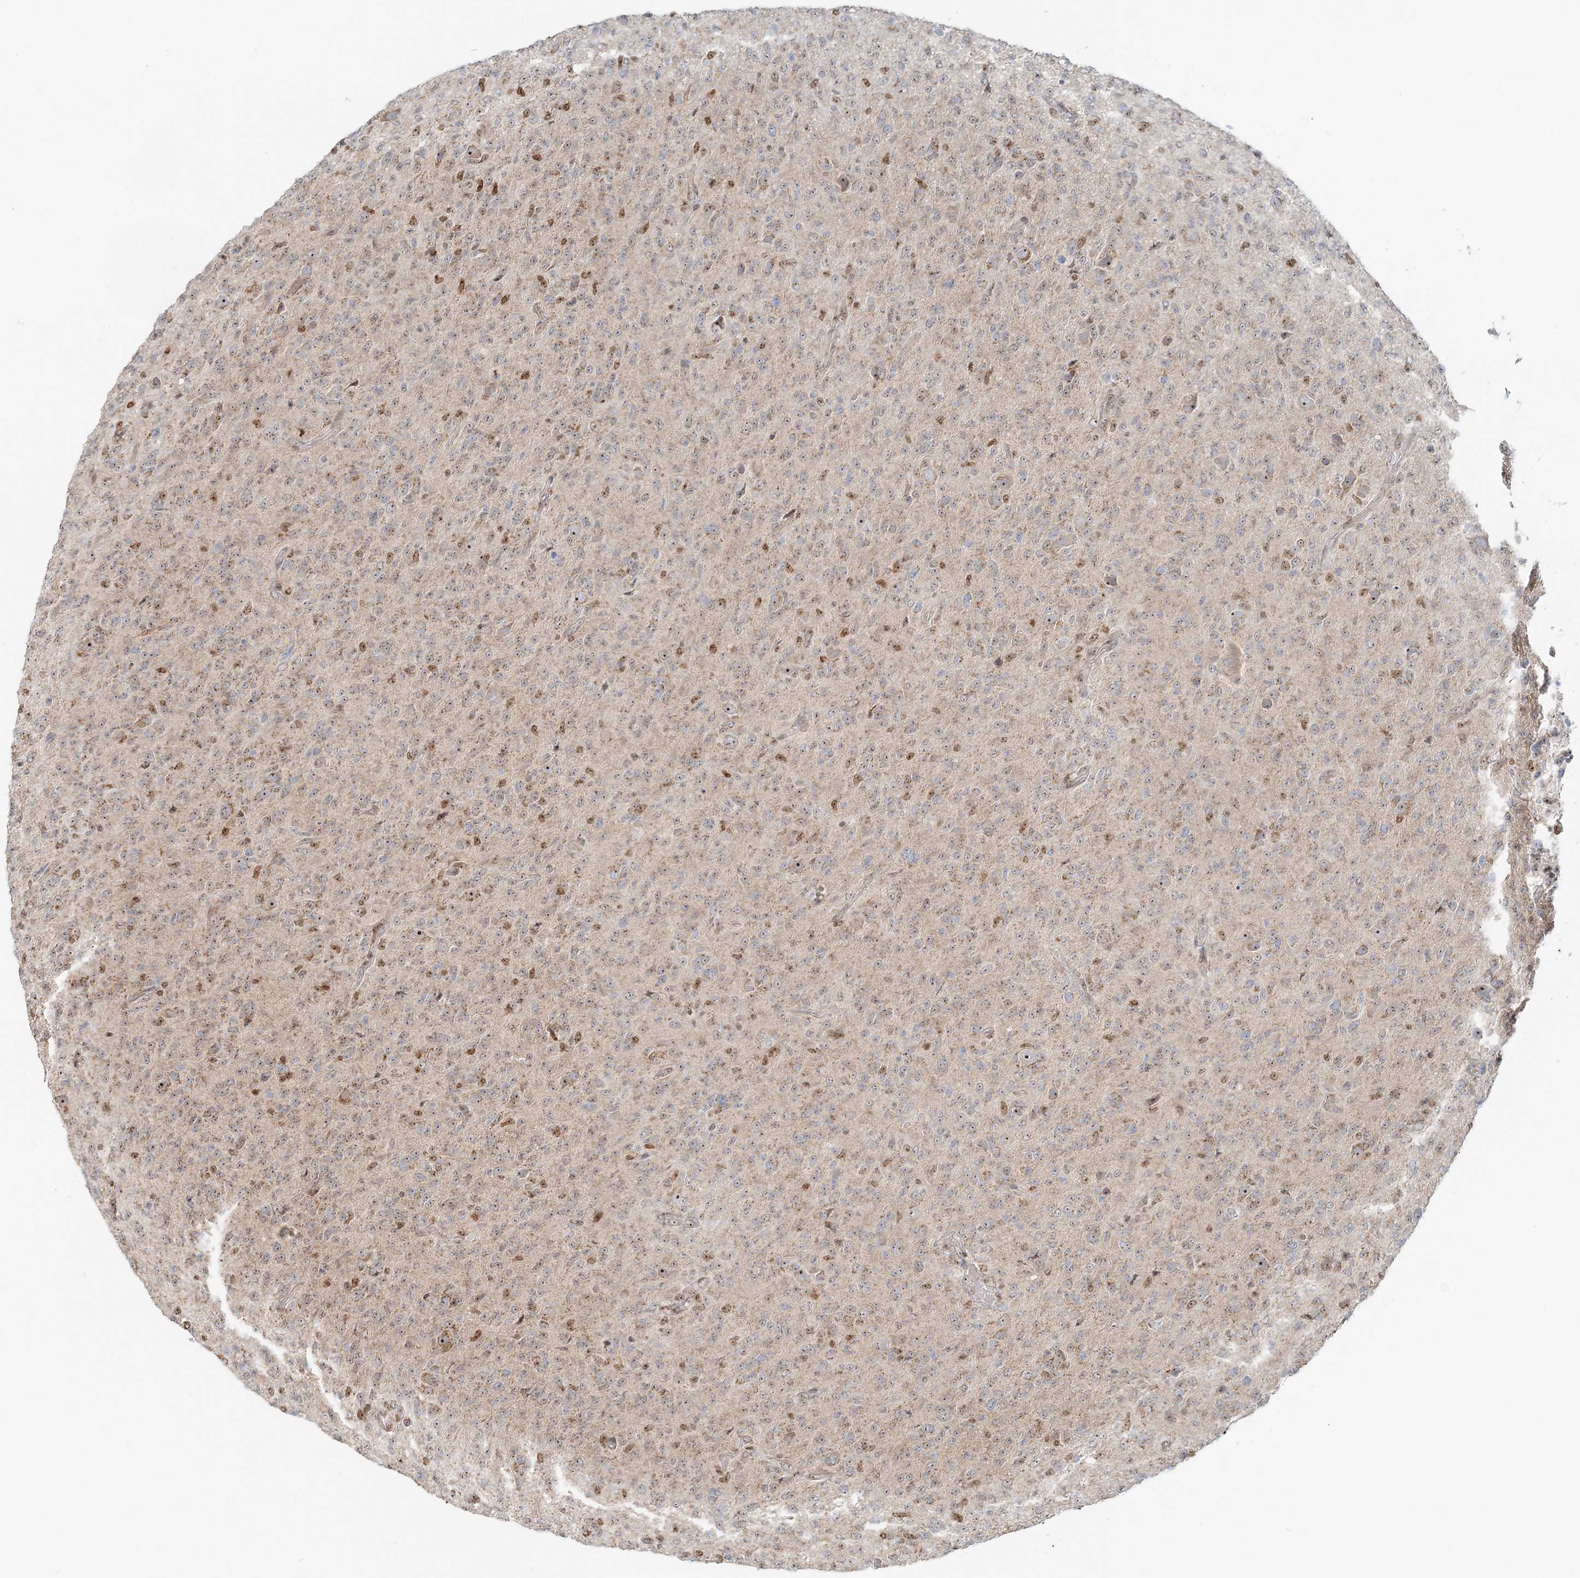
{"staining": {"intensity": "weak", "quantity": "25%-75%", "location": "nuclear"}, "tissue": "glioma", "cell_type": "Tumor cells", "image_type": "cancer", "snomed": [{"axis": "morphology", "description": "Glioma, malignant, High grade"}, {"axis": "topography", "description": "Brain"}], "caption": "A low amount of weak nuclear positivity is seen in approximately 25%-75% of tumor cells in glioma tissue. (DAB = brown stain, brightfield microscopy at high magnification).", "gene": "UBE2F", "patient": {"sex": "female", "age": 57}}